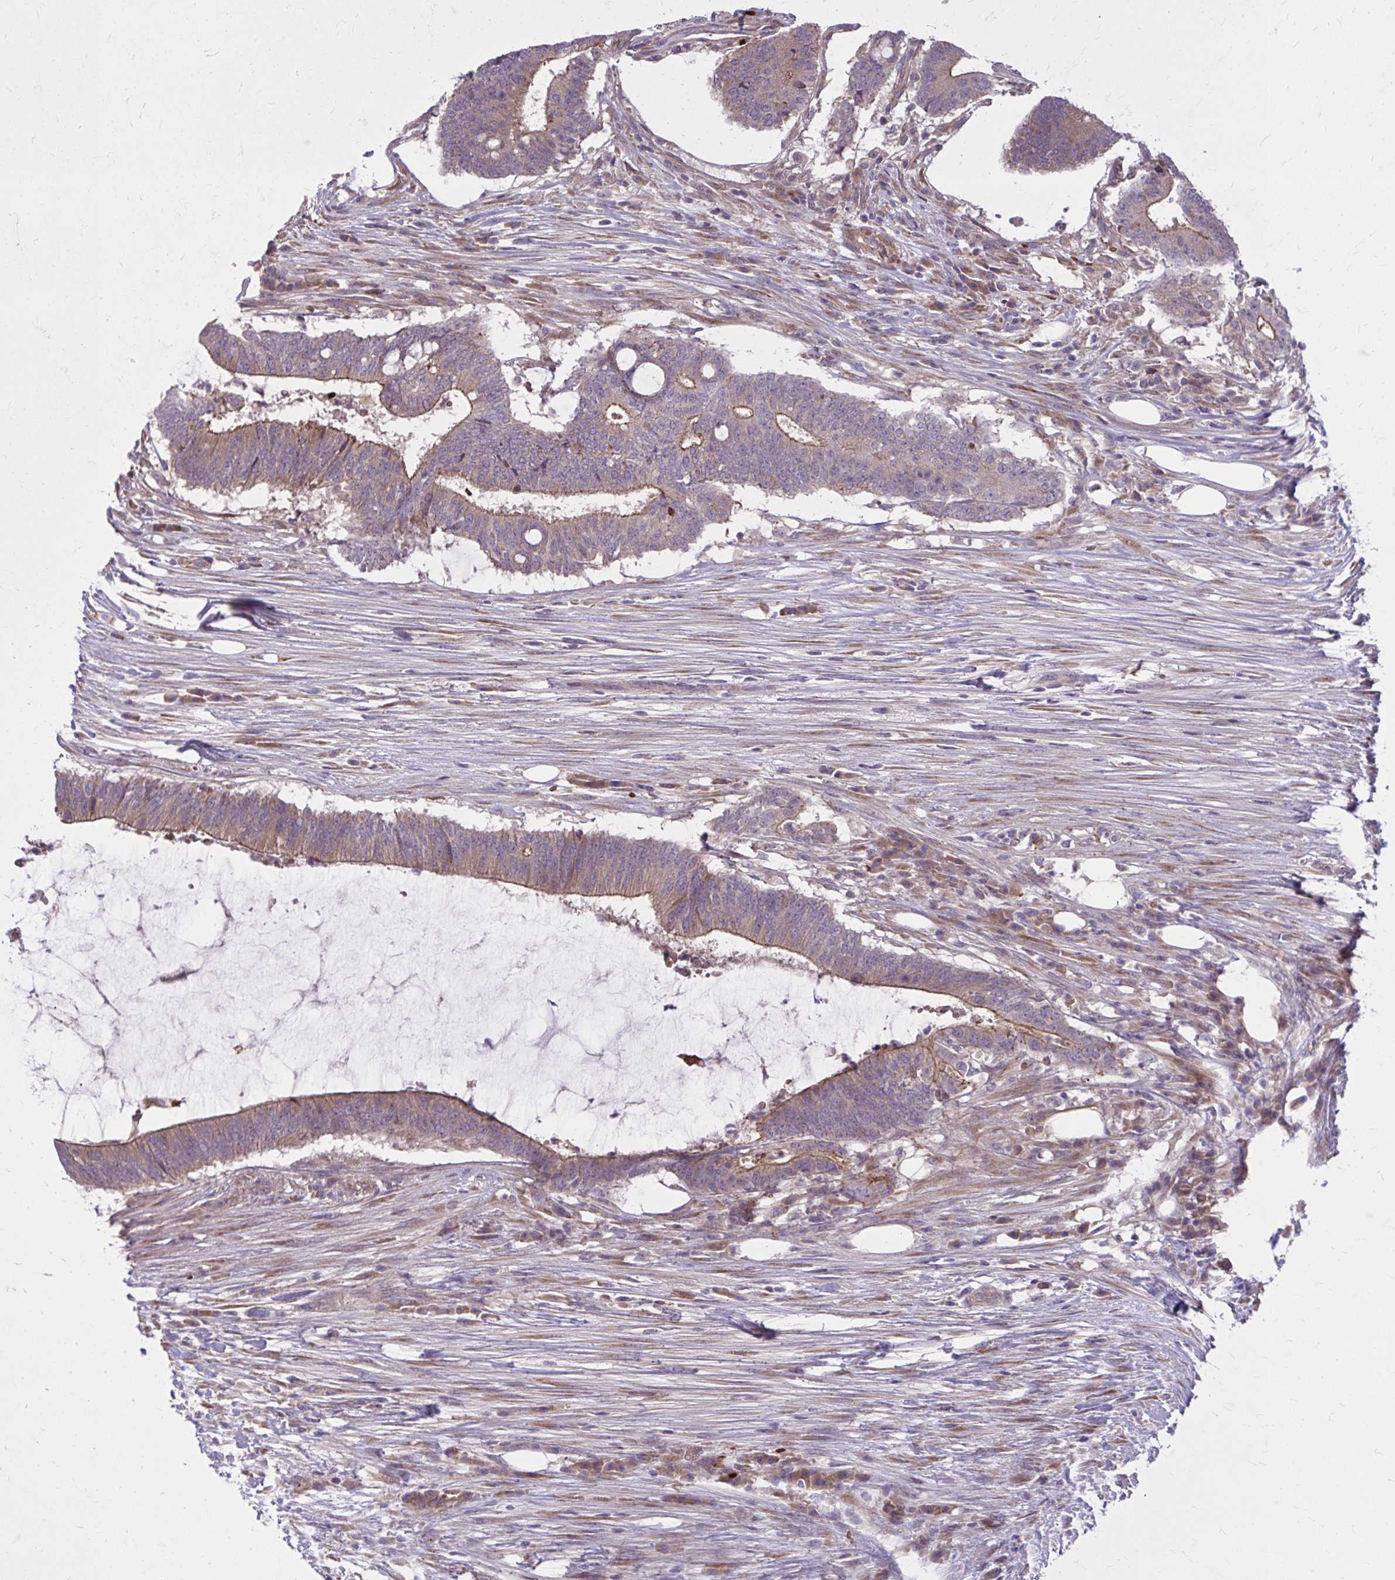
{"staining": {"intensity": "moderate", "quantity": ">75%", "location": "cytoplasmic/membranous"}, "tissue": "colorectal cancer", "cell_type": "Tumor cells", "image_type": "cancer", "snomed": [{"axis": "morphology", "description": "Adenocarcinoma, NOS"}, {"axis": "topography", "description": "Colon"}], "caption": "Brown immunohistochemical staining in colorectal cancer exhibits moderate cytoplasmic/membranous expression in about >75% of tumor cells. Using DAB (3,3'-diaminobenzidine) (brown) and hematoxylin (blue) stains, captured at high magnification using brightfield microscopy.", "gene": "SNF8", "patient": {"sex": "female", "age": 43}}